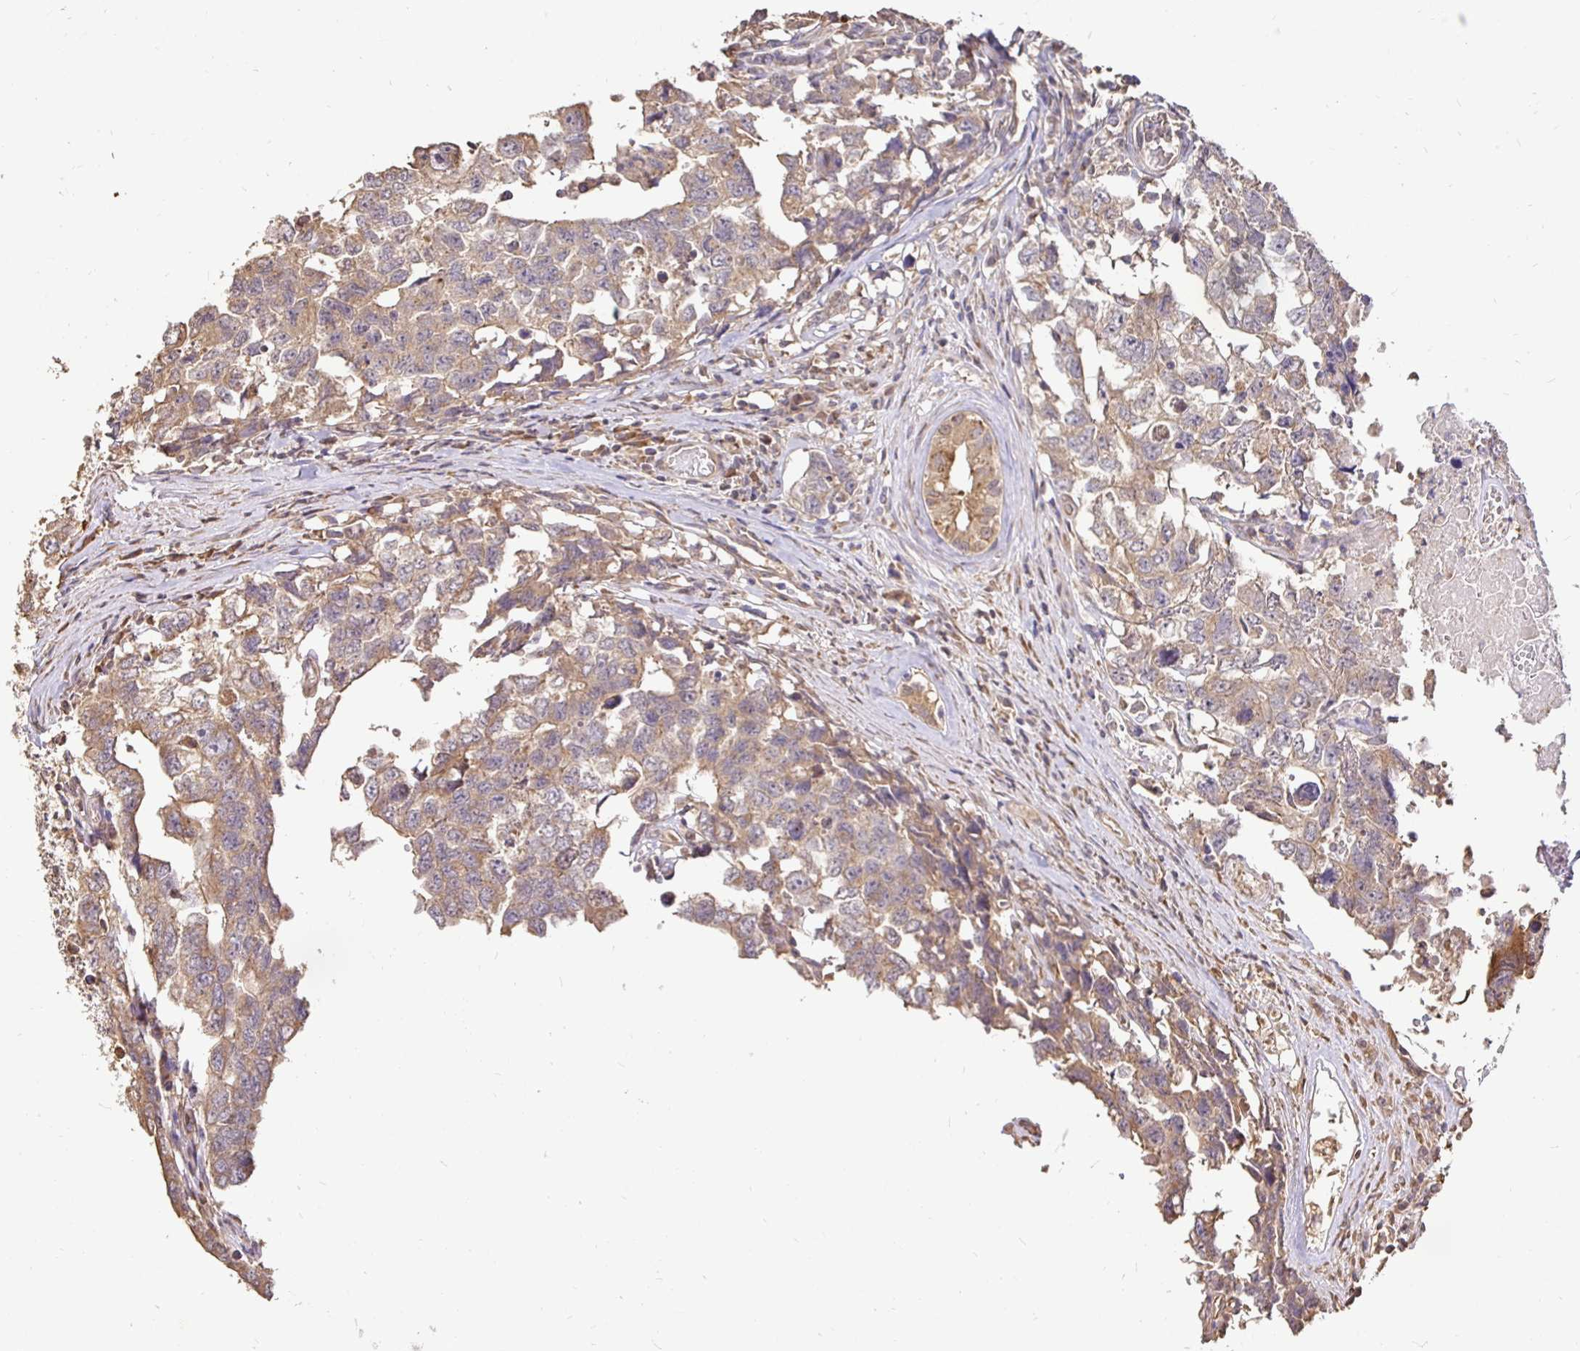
{"staining": {"intensity": "weak", "quantity": "25%-75%", "location": "cytoplasmic/membranous"}, "tissue": "testis cancer", "cell_type": "Tumor cells", "image_type": "cancer", "snomed": [{"axis": "morphology", "description": "Carcinoma, Embryonal, NOS"}, {"axis": "topography", "description": "Testis"}], "caption": "This micrograph demonstrates IHC staining of human testis embryonal carcinoma, with low weak cytoplasmic/membranous positivity in approximately 25%-75% of tumor cells.", "gene": "MAPK8IP3", "patient": {"sex": "male", "age": 22}}